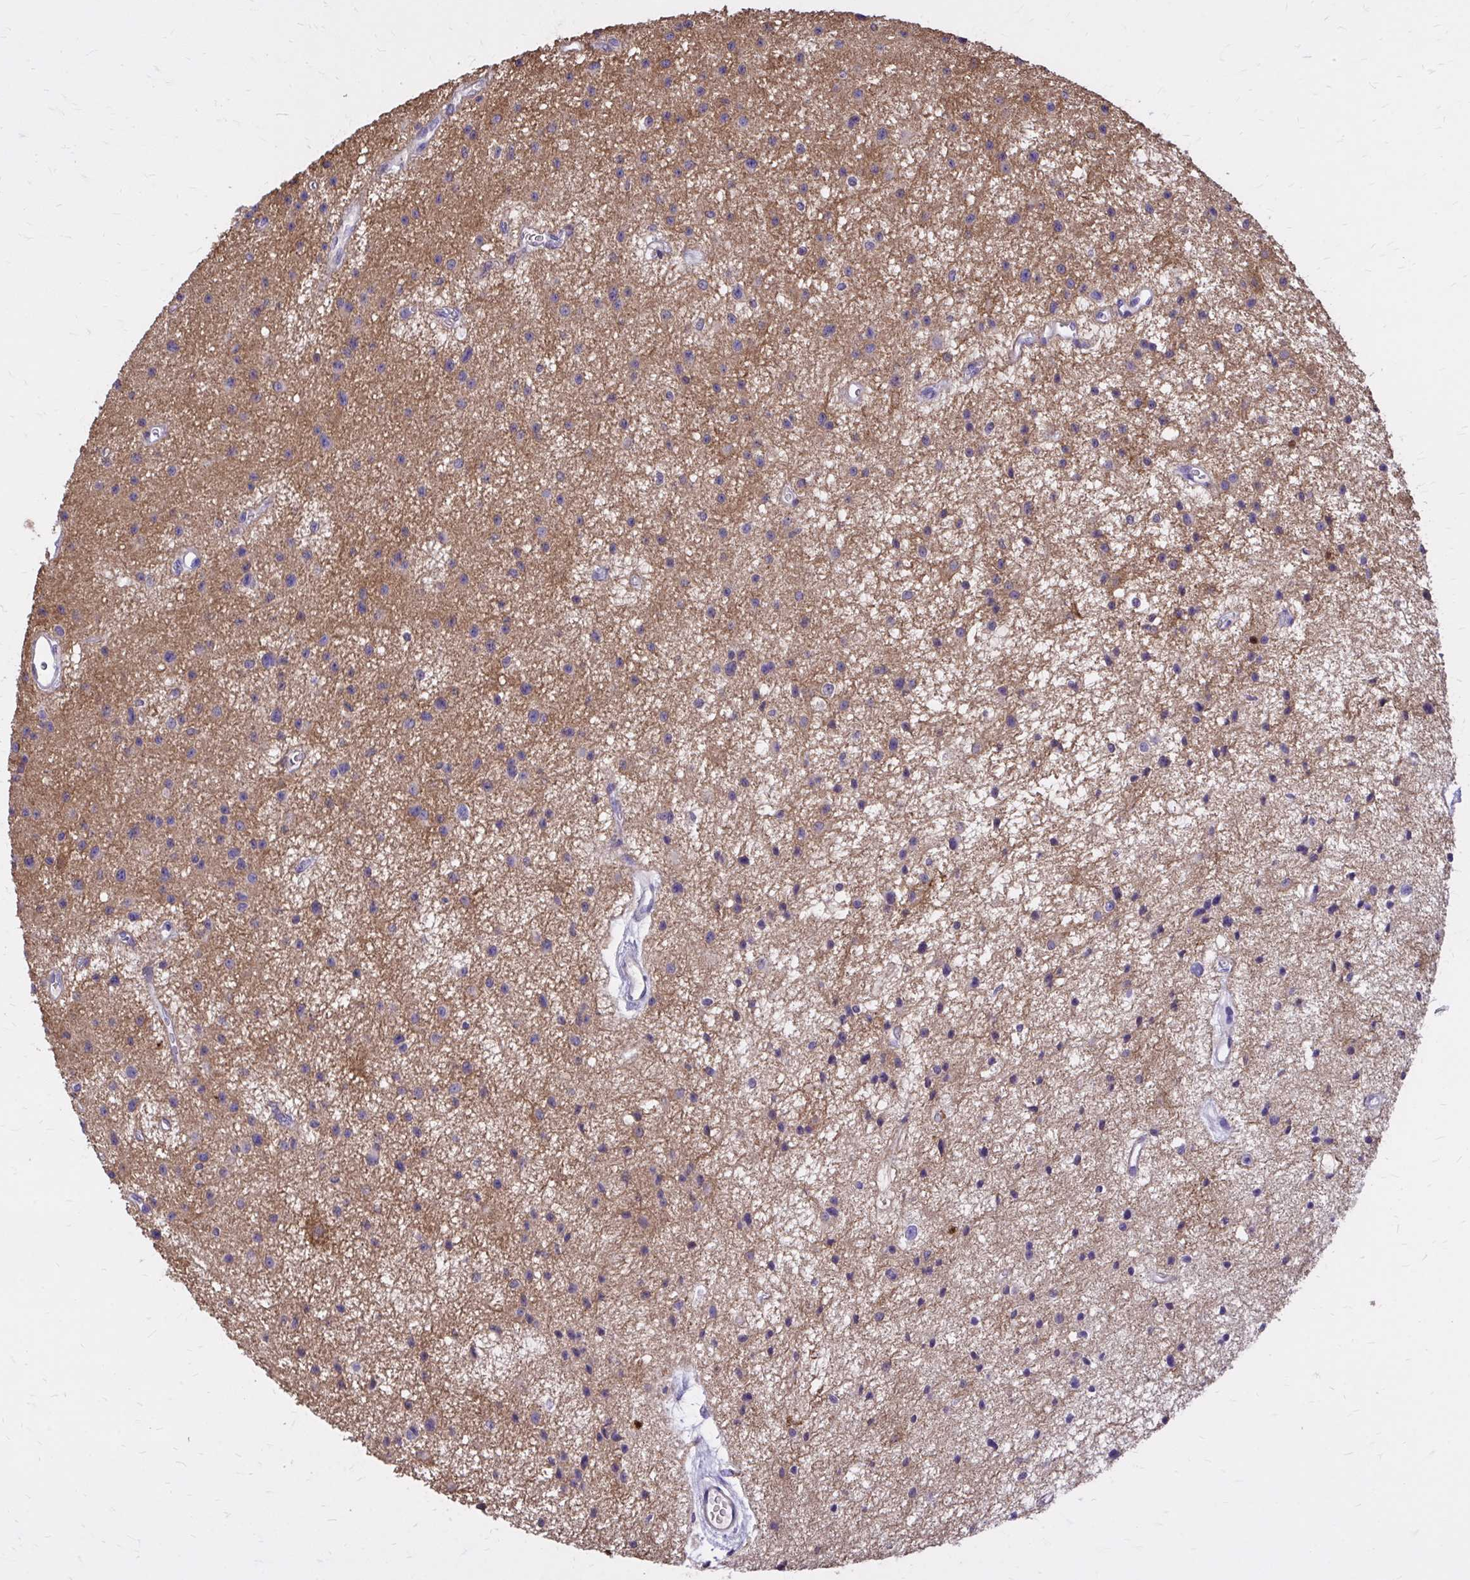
{"staining": {"intensity": "moderate", "quantity": "<25%", "location": "cytoplasmic/membranous"}, "tissue": "glioma", "cell_type": "Tumor cells", "image_type": "cancer", "snomed": [{"axis": "morphology", "description": "Glioma, malignant, Low grade"}, {"axis": "topography", "description": "Brain"}], "caption": "A brown stain shows moderate cytoplasmic/membranous positivity of a protein in human glioma tumor cells.", "gene": "EPB41L1", "patient": {"sex": "male", "age": 43}}